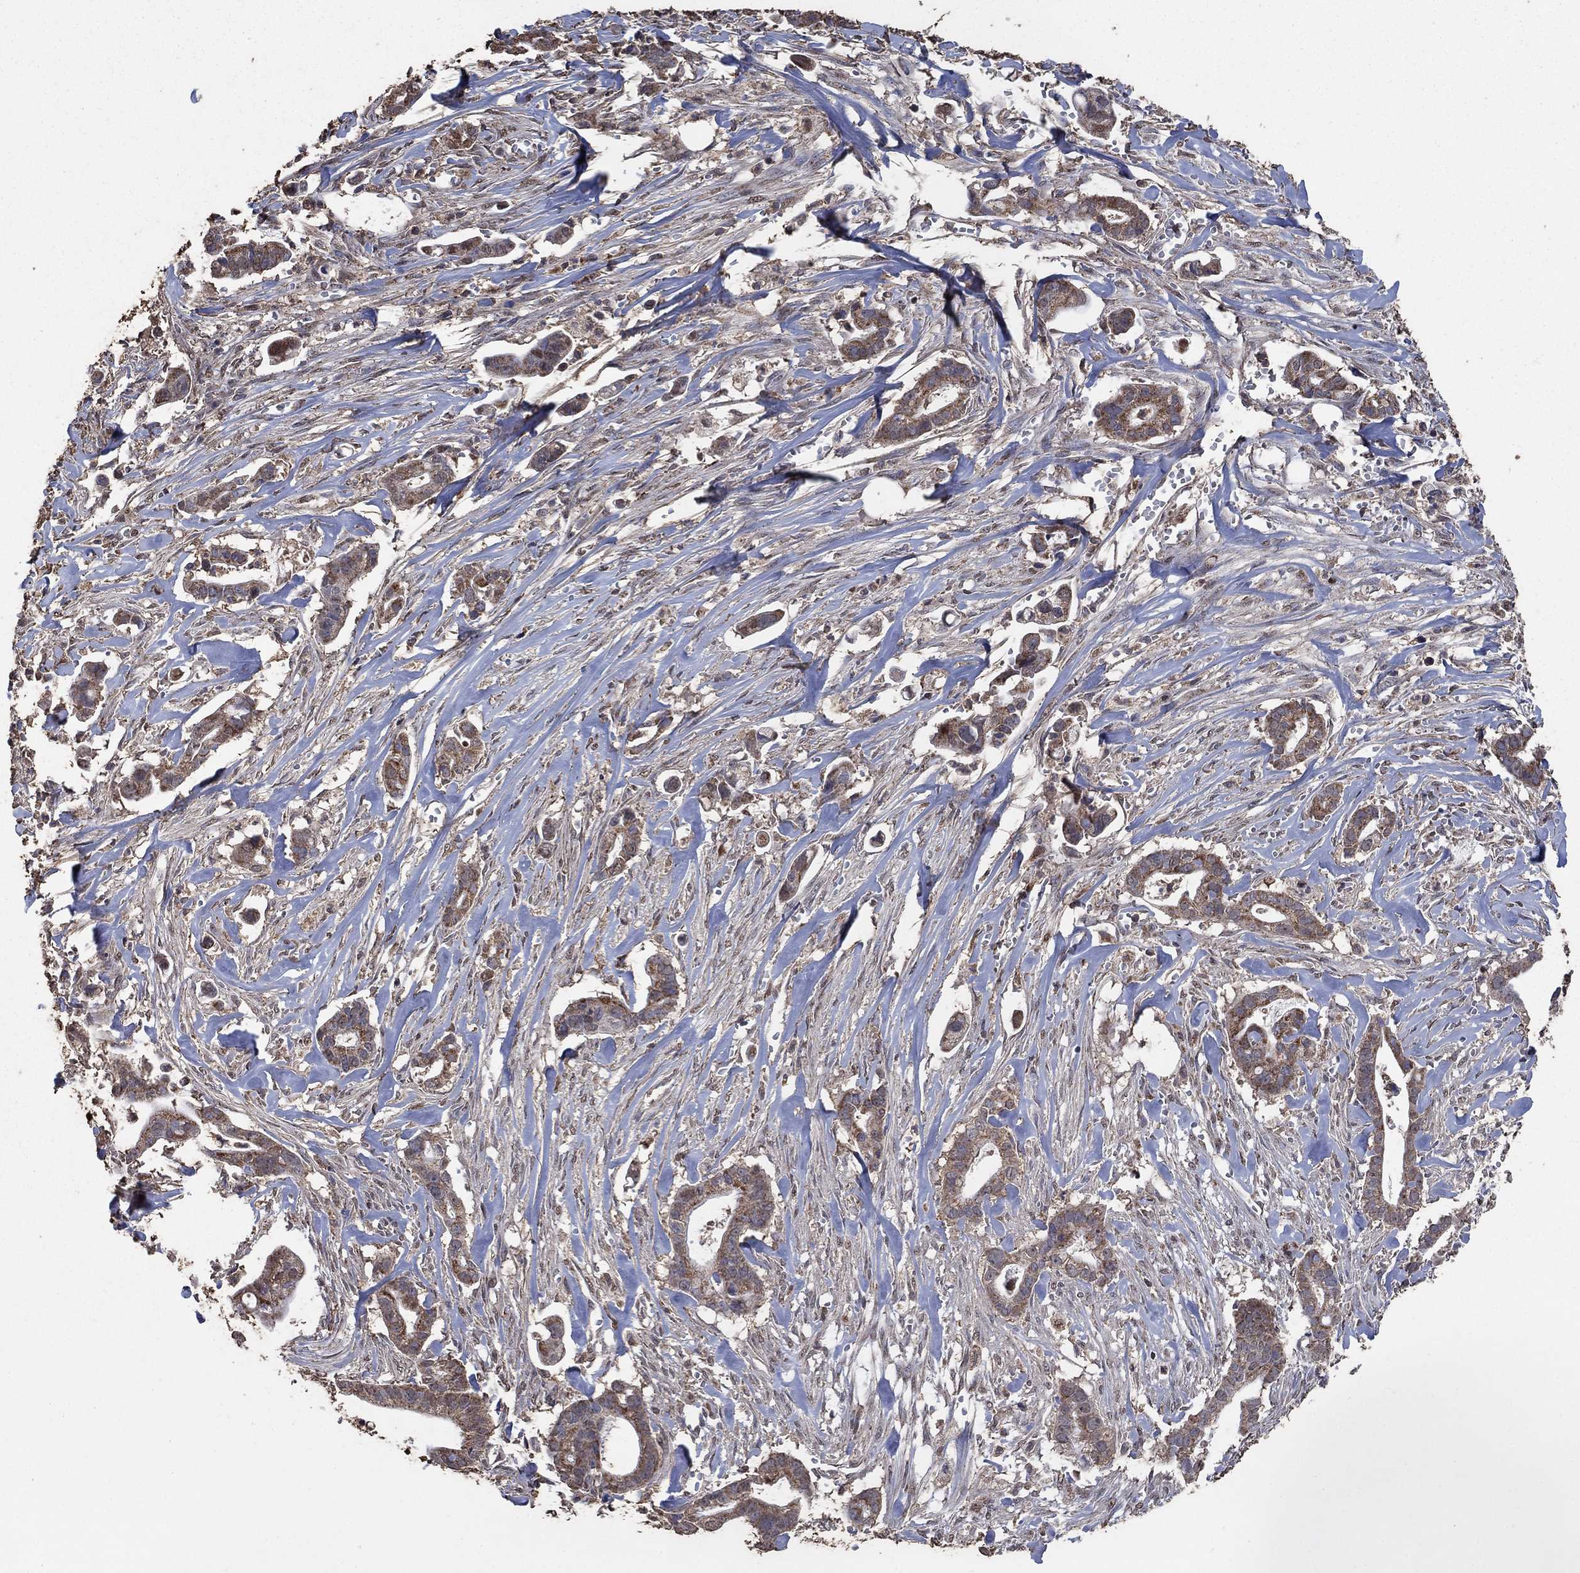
{"staining": {"intensity": "strong", "quantity": "25%-75%", "location": "cytoplasmic/membranous"}, "tissue": "pancreatic cancer", "cell_type": "Tumor cells", "image_type": "cancer", "snomed": [{"axis": "morphology", "description": "Adenocarcinoma, NOS"}, {"axis": "topography", "description": "Pancreas"}], "caption": "High-magnification brightfield microscopy of pancreatic cancer (adenocarcinoma) stained with DAB (brown) and counterstained with hematoxylin (blue). tumor cells exhibit strong cytoplasmic/membranous positivity is present in approximately25%-75% of cells.", "gene": "MRPS24", "patient": {"sex": "male", "age": 61}}